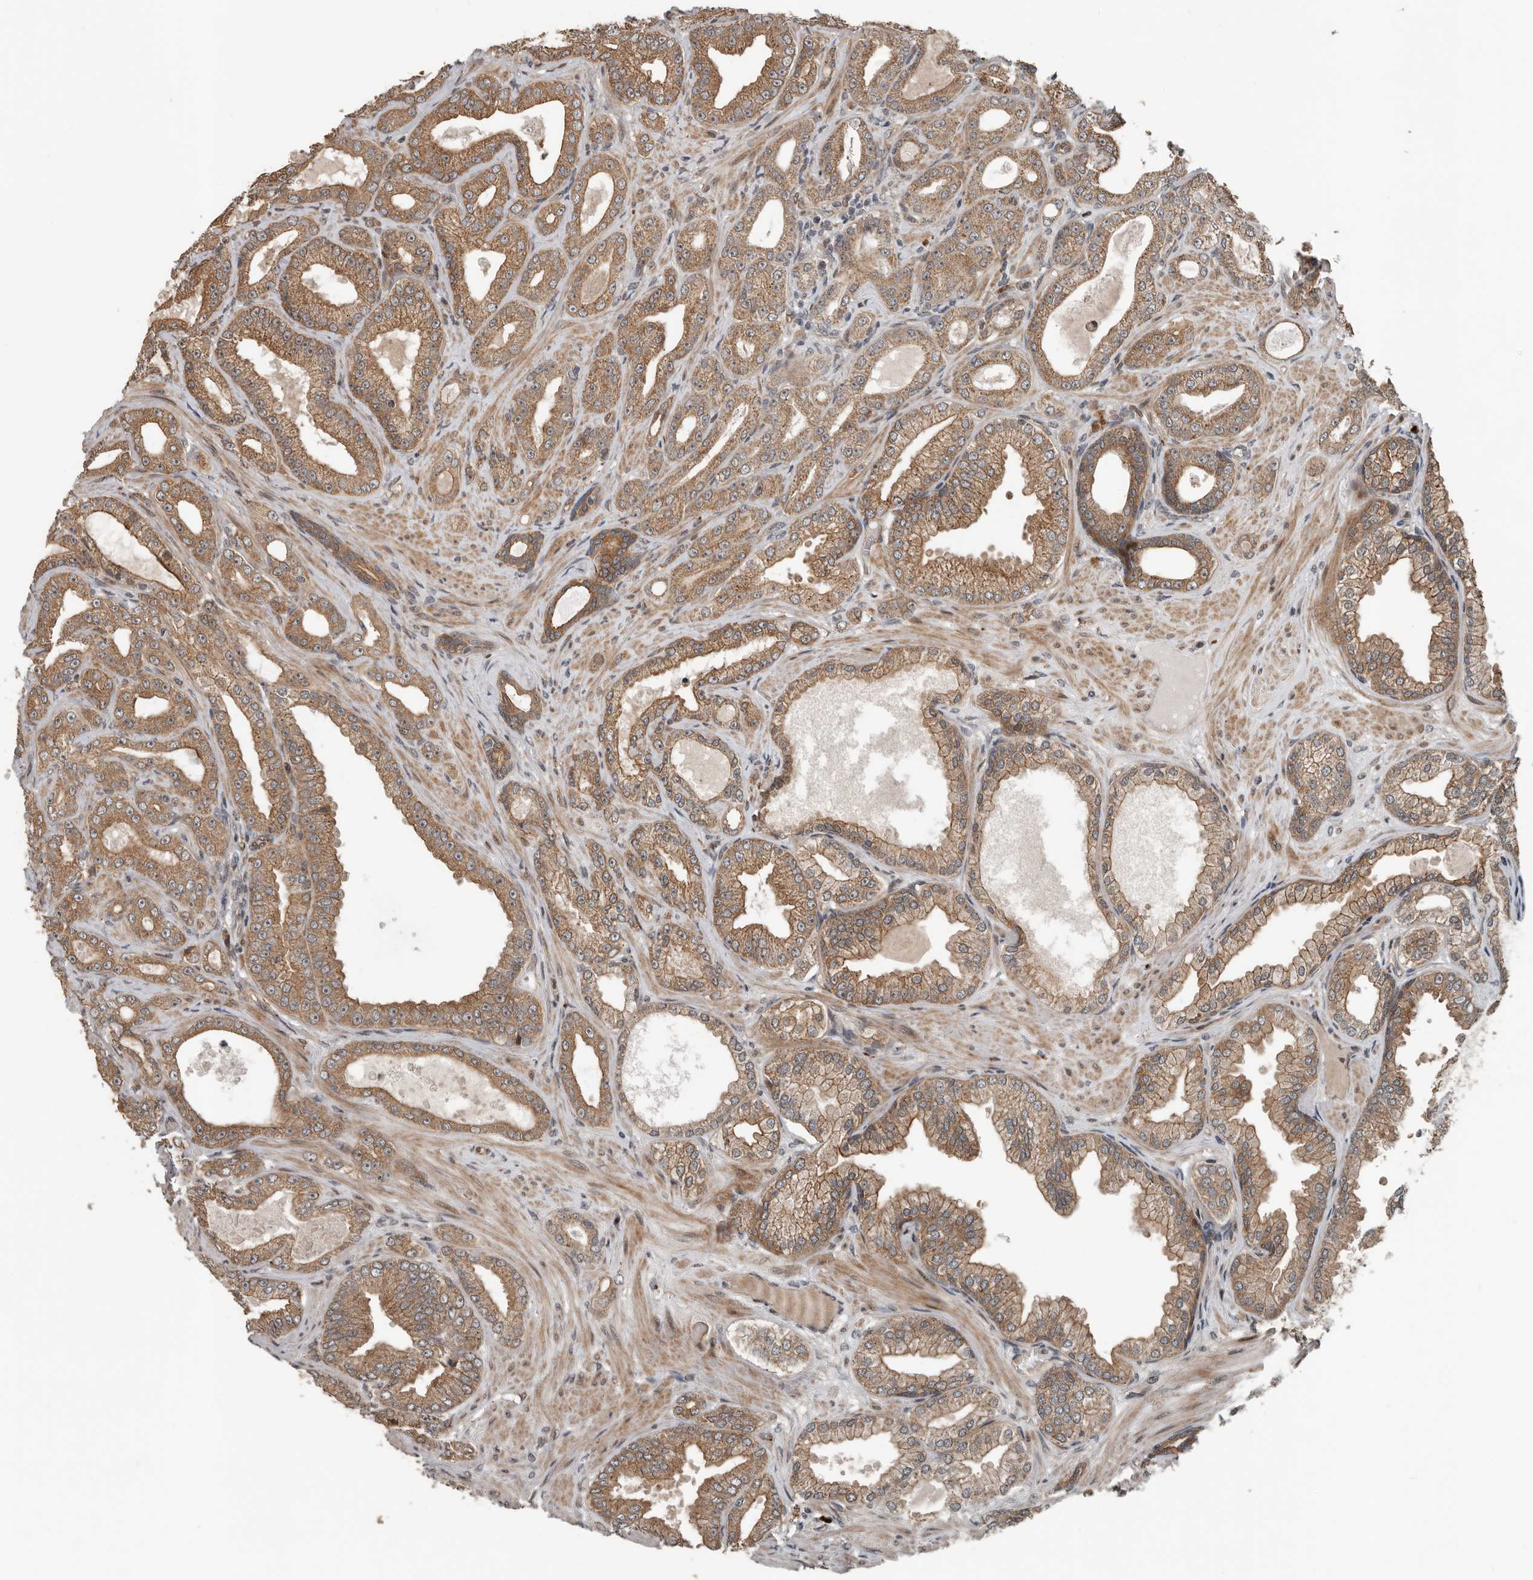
{"staining": {"intensity": "moderate", "quantity": ">75%", "location": "cytoplasmic/membranous"}, "tissue": "prostate cancer", "cell_type": "Tumor cells", "image_type": "cancer", "snomed": [{"axis": "morphology", "description": "Adenocarcinoma, Low grade"}, {"axis": "topography", "description": "Prostate"}], "caption": "Adenocarcinoma (low-grade) (prostate) tissue exhibits moderate cytoplasmic/membranous staining in about >75% of tumor cells, visualized by immunohistochemistry.", "gene": "YOD1", "patient": {"sex": "male", "age": 63}}